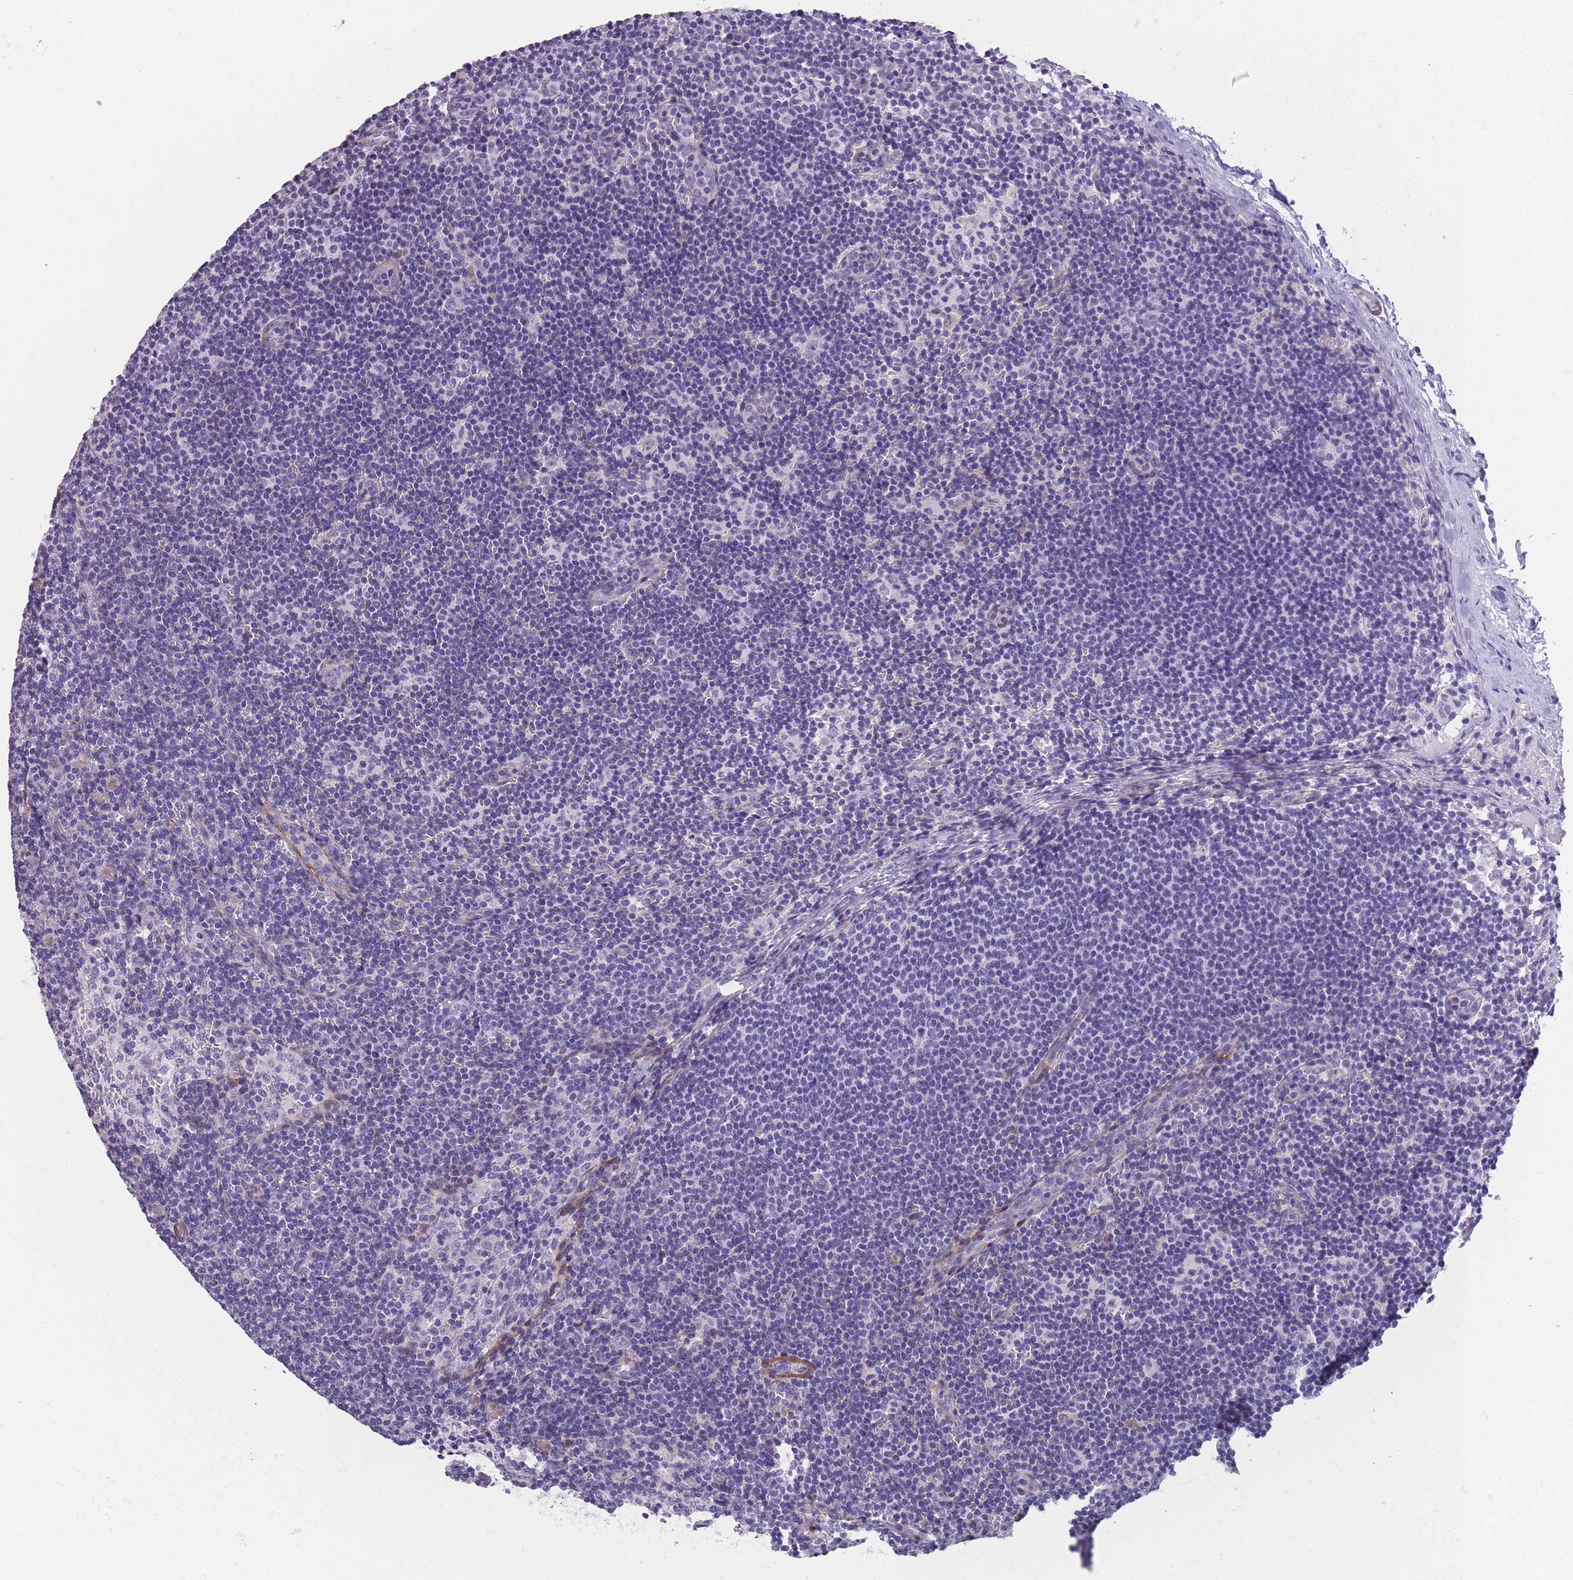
{"staining": {"intensity": "negative", "quantity": "none", "location": "none"}, "tissue": "lymph node", "cell_type": "Germinal center cells", "image_type": "normal", "snomed": [{"axis": "morphology", "description": "Normal tissue, NOS"}, {"axis": "topography", "description": "Lymph node"}], "caption": "Immunohistochemistry (IHC) of benign lymph node exhibits no positivity in germinal center cells.", "gene": "OR11H12", "patient": {"sex": "female", "age": 42}}